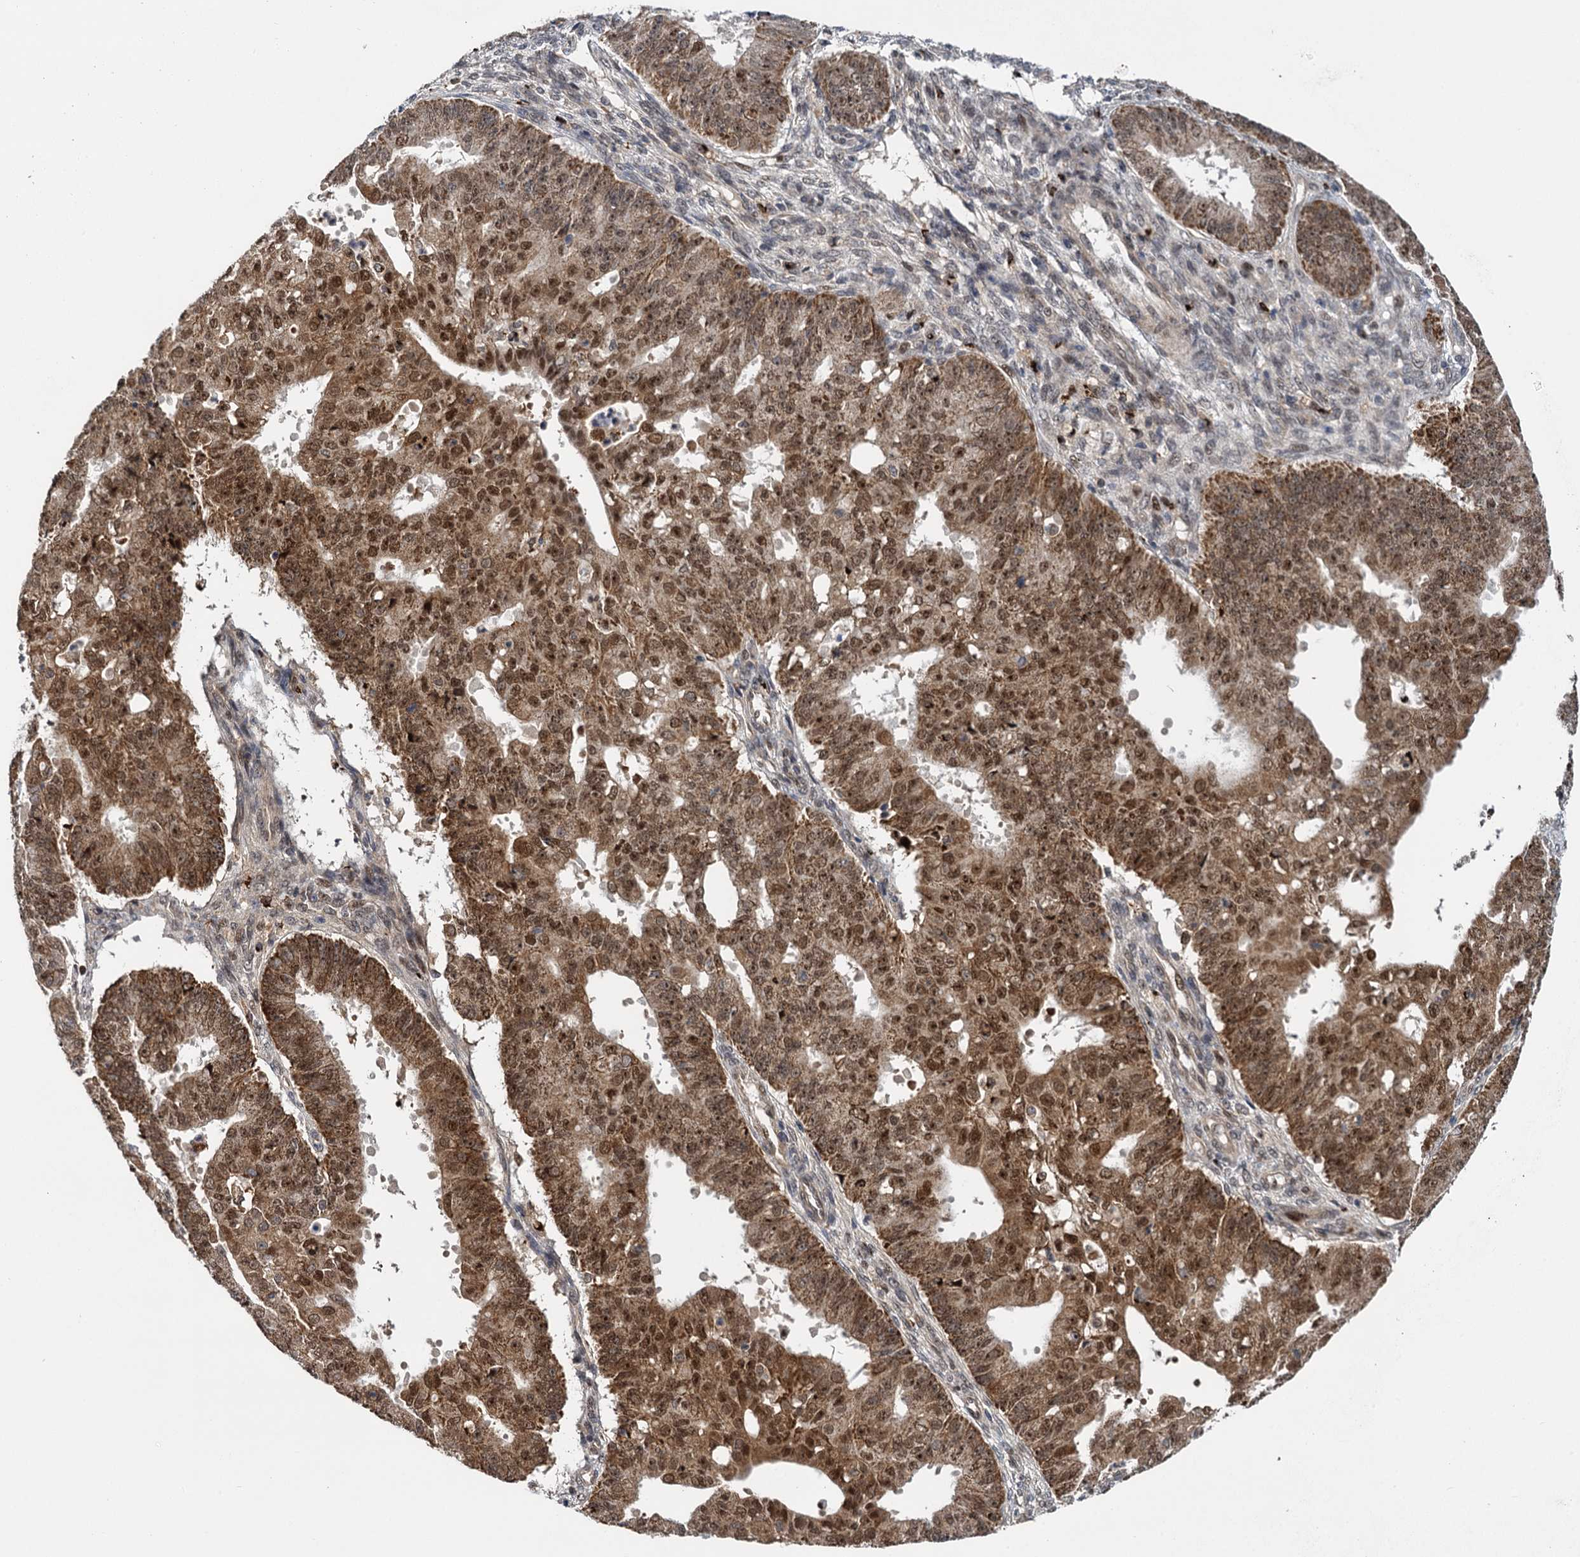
{"staining": {"intensity": "moderate", "quantity": ">75%", "location": "cytoplasmic/membranous,nuclear"}, "tissue": "ovarian cancer", "cell_type": "Tumor cells", "image_type": "cancer", "snomed": [{"axis": "morphology", "description": "Carcinoma, endometroid"}, {"axis": "topography", "description": "Appendix"}, {"axis": "topography", "description": "Ovary"}], "caption": "Moderate cytoplasmic/membranous and nuclear staining is present in about >75% of tumor cells in endometroid carcinoma (ovarian).", "gene": "GAL3ST4", "patient": {"sex": "female", "age": 42}}